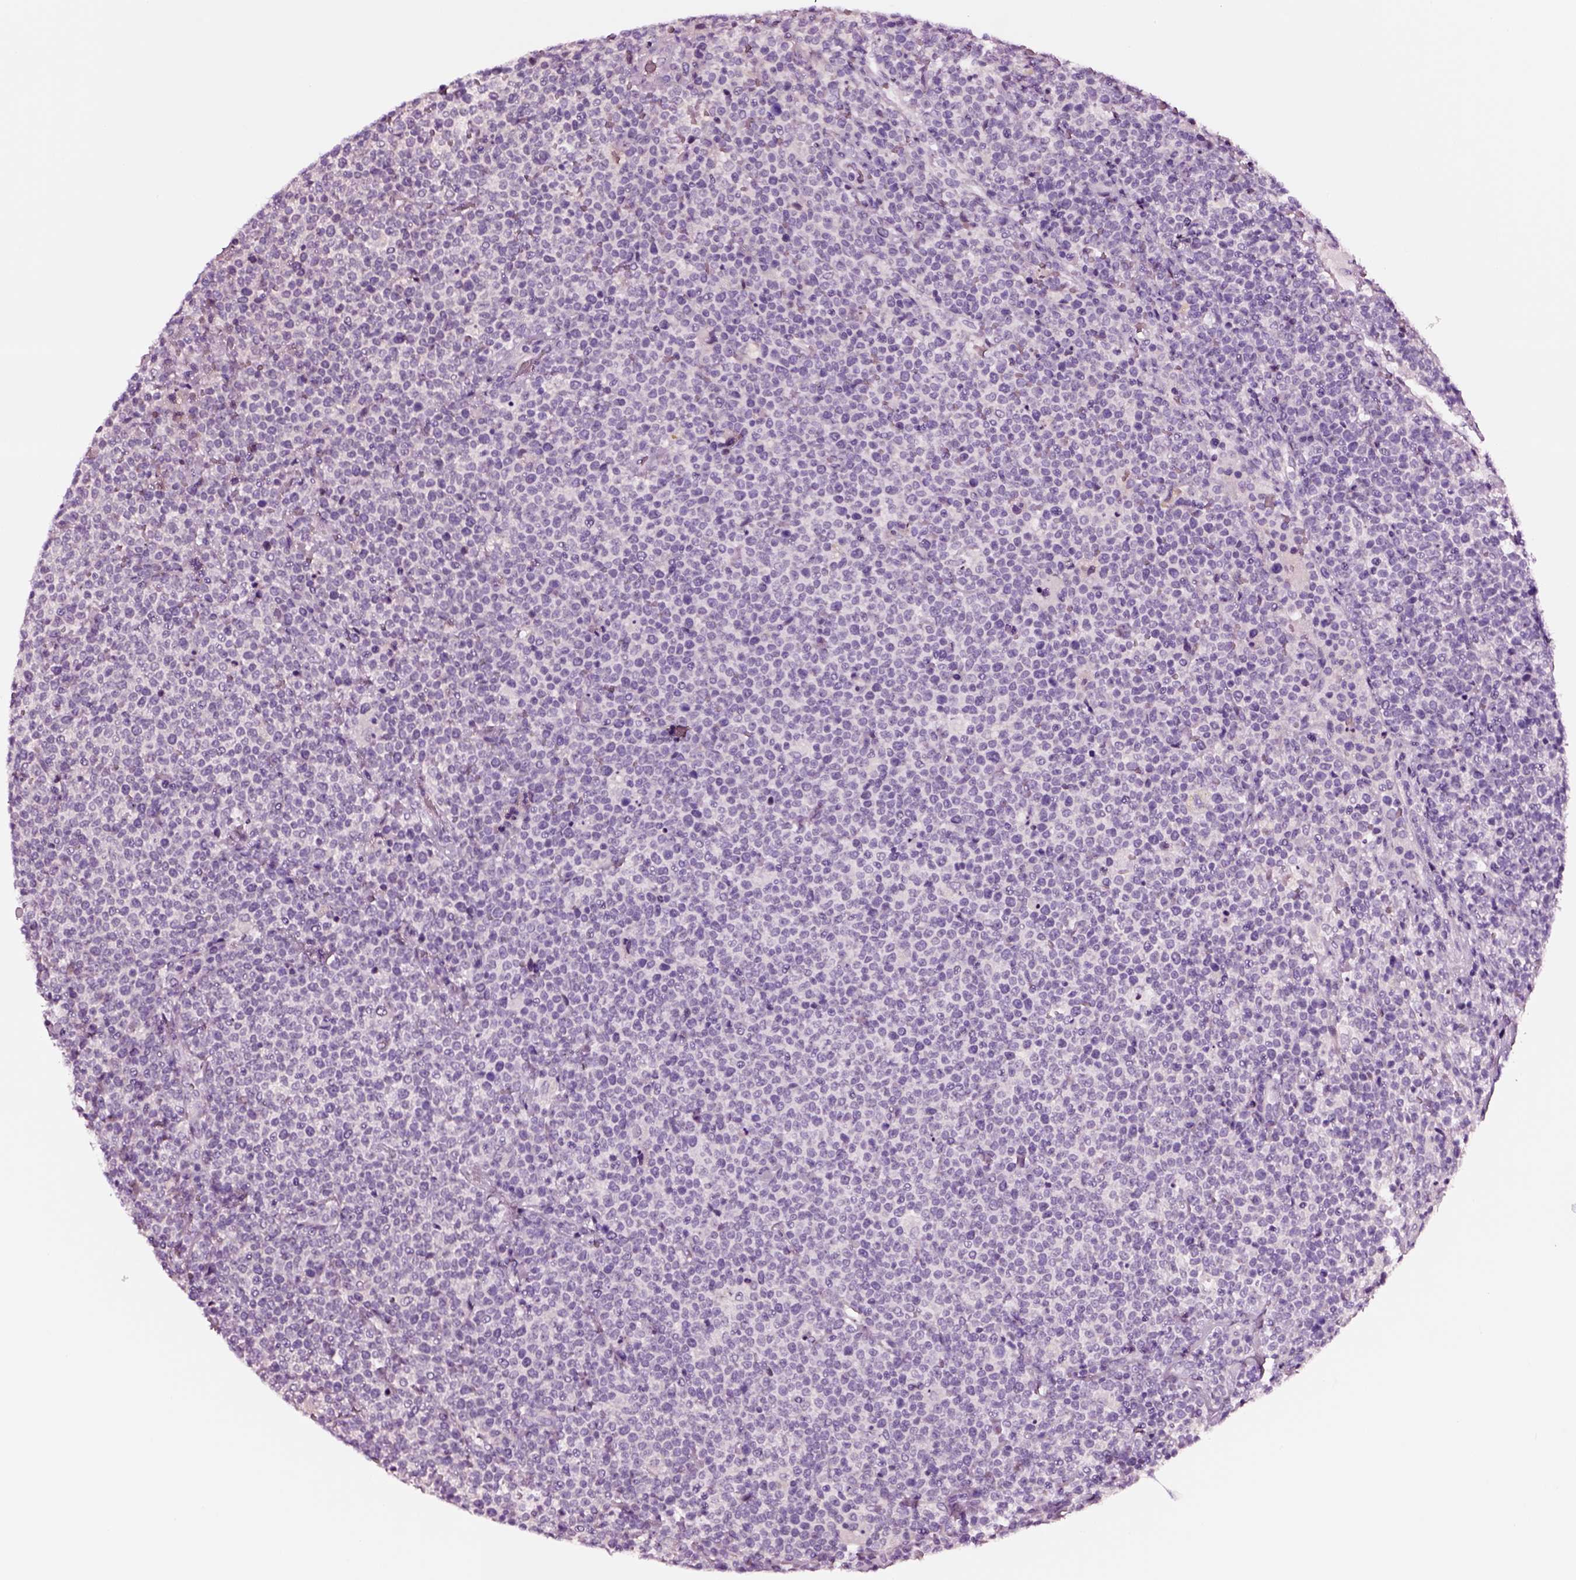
{"staining": {"intensity": "negative", "quantity": "none", "location": "none"}, "tissue": "lymphoma", "cell_type": "Tumor cells", "image_type": "cancer", "snomed": [{"axis": "morphology", "description": "Malignant lymphoma, non-Hodgkin's type, High grade"}, {"axis": "topography", "description": "Lymph node"}], "caption": "Malignant lymphoma, non-Hodgkin's type (high-grade) was stained to show a protein in brown. There is no significant expression in tumor cells.", "gene": "SOX10", "patient": {"sex": "male", "age": 61}}